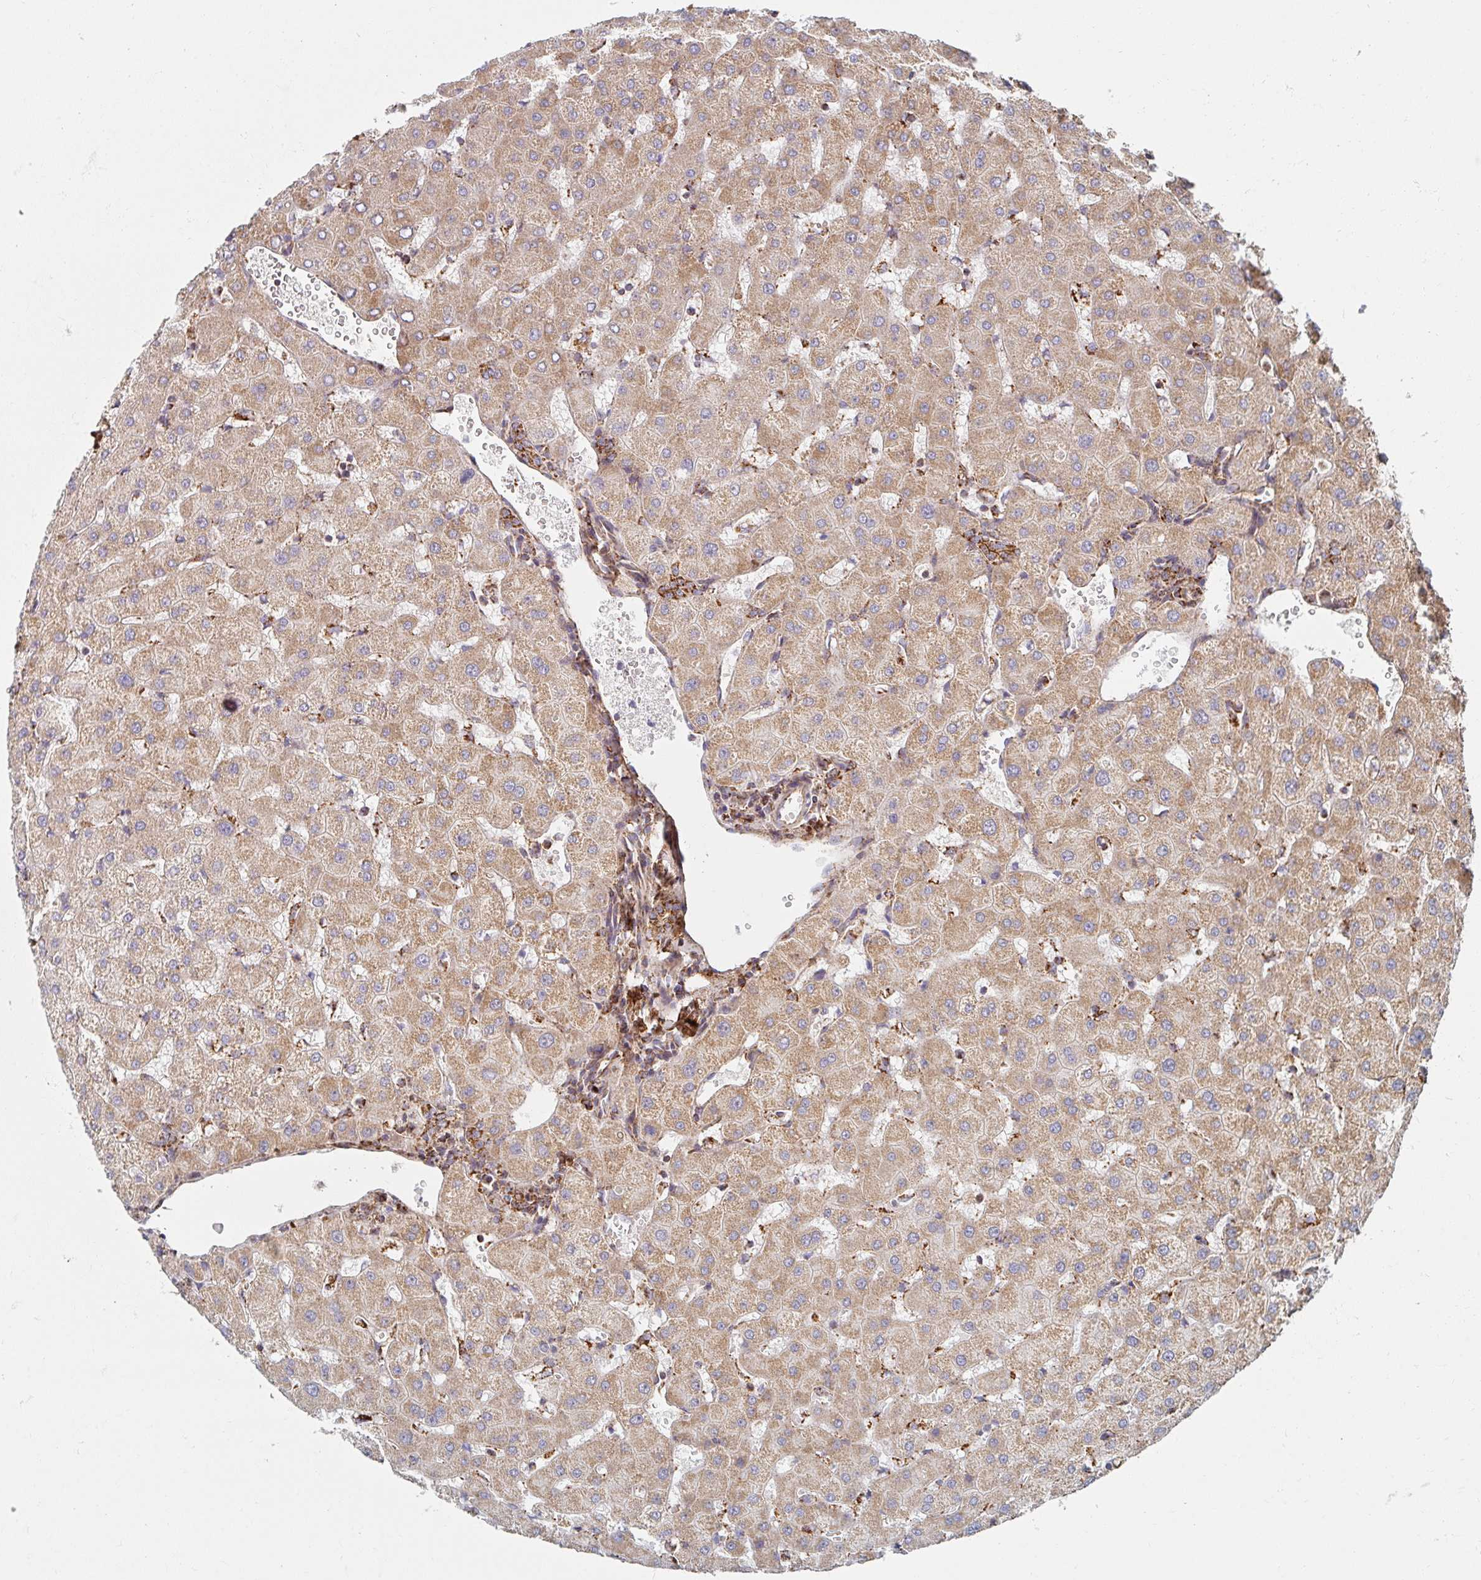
{"staining": {"intensity": "strong", "quantity": ">75%", "location": "cytoplasmic/membranous"}, "tissue": "liver", "cell_type": "Cholangiocytes", "image_type": "normal", "snomed": [{"axis": "morphology", "description": "Normal tissue, NOS"}, {"axis": "topography", "description": "Liver"}], "caption": "Immunohistochemical staining of normal liver demonstrates high levels of strong cytoplasmic/membranous expression in about >75% of cholangiocytes.", "gene": "MAVS", "patient": {"sex": "female", "age": 63}}